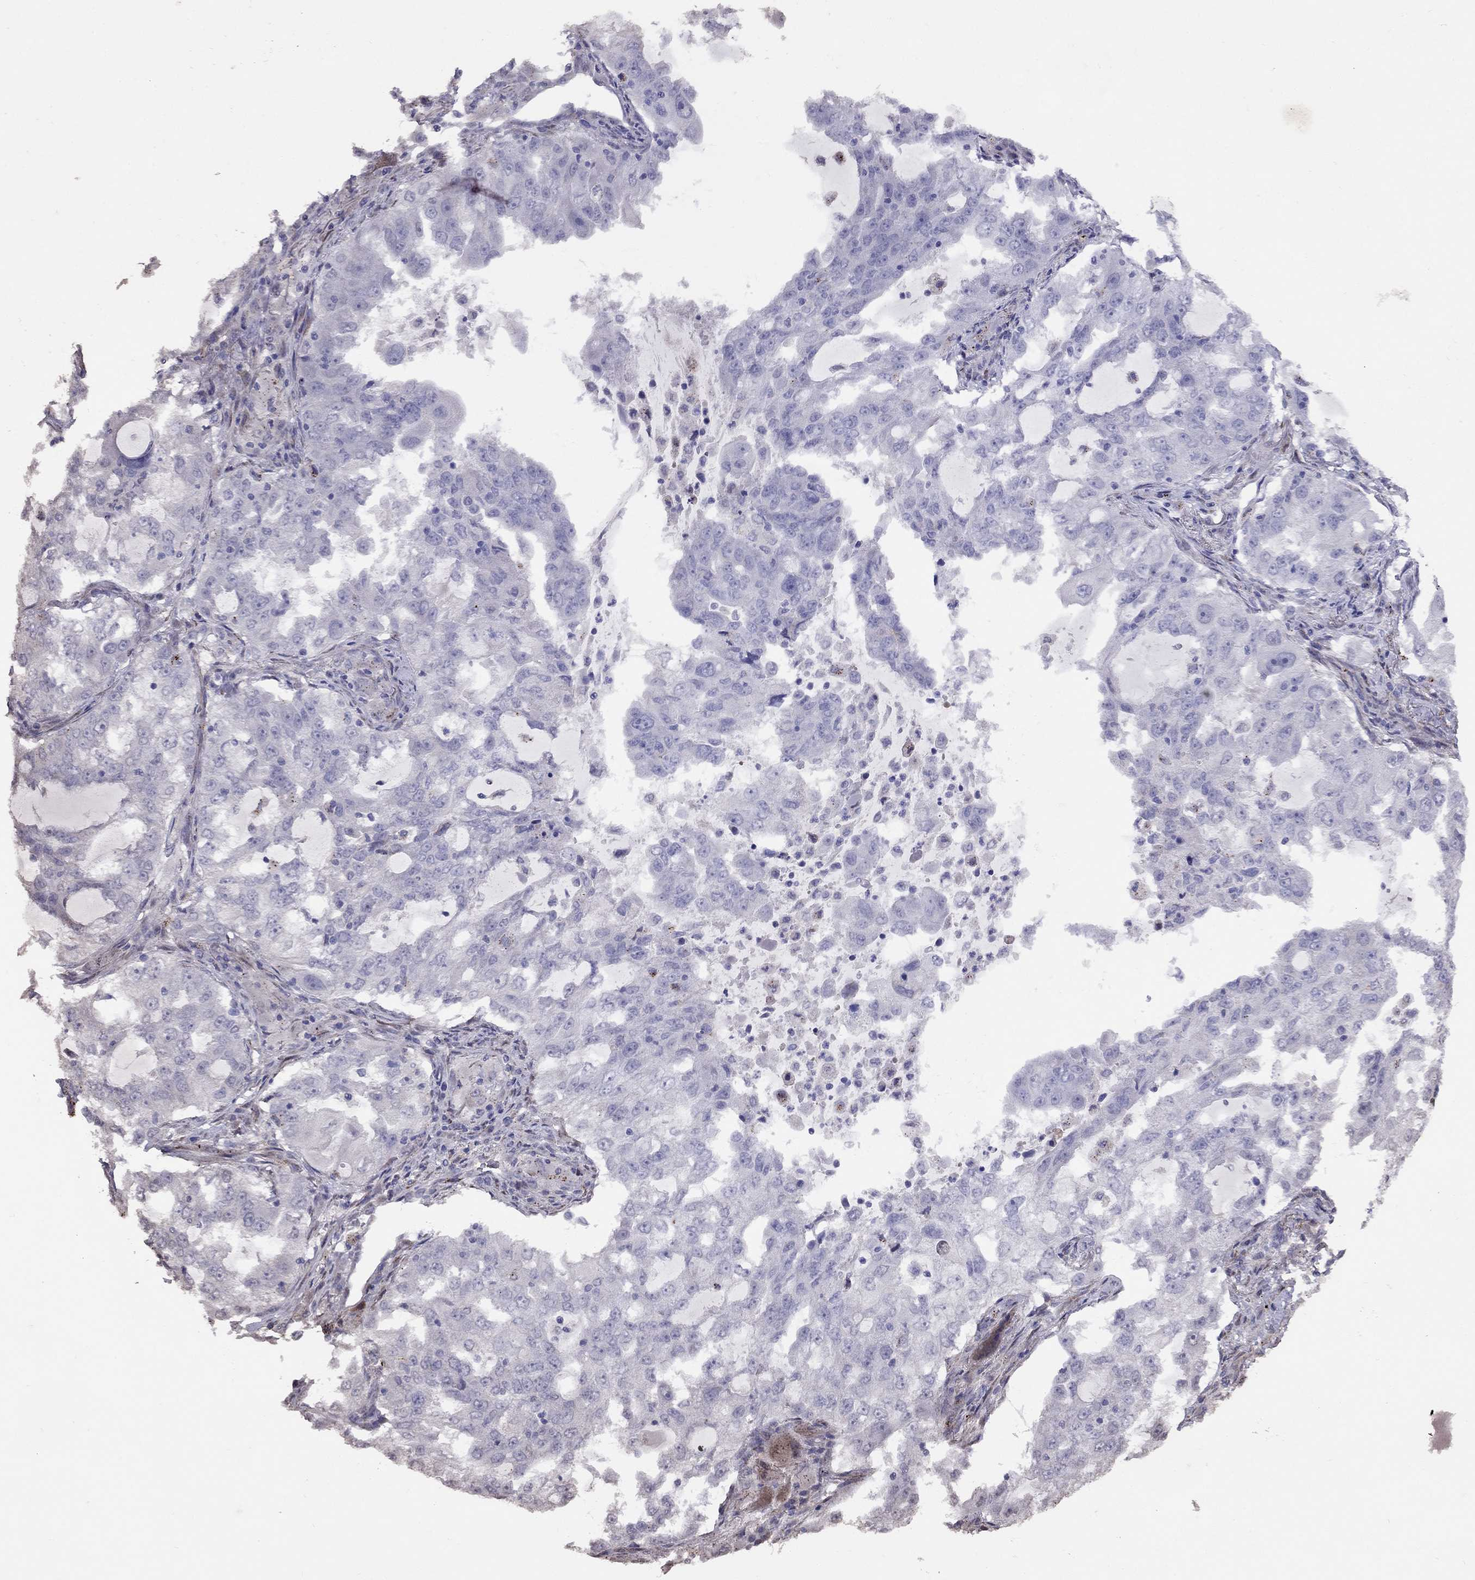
{"staining": {"intensity": "negative", "quantity": "none", "location": "none"}, "tissue": "lung cancer", "cell_type": "Tumor cells", "image_type": "cancer", "snomed": [{"axis": "morphology", "description": "Adenocarcinoma, NOS"}, {"axis": "topography", "description": "Lung"}], "caption": "Tumor cells are negative for brown protein staining in adenocarcinoma (lung).", "gene": "MAGEB4", "patient": {"sex": "female", "age": 61}}